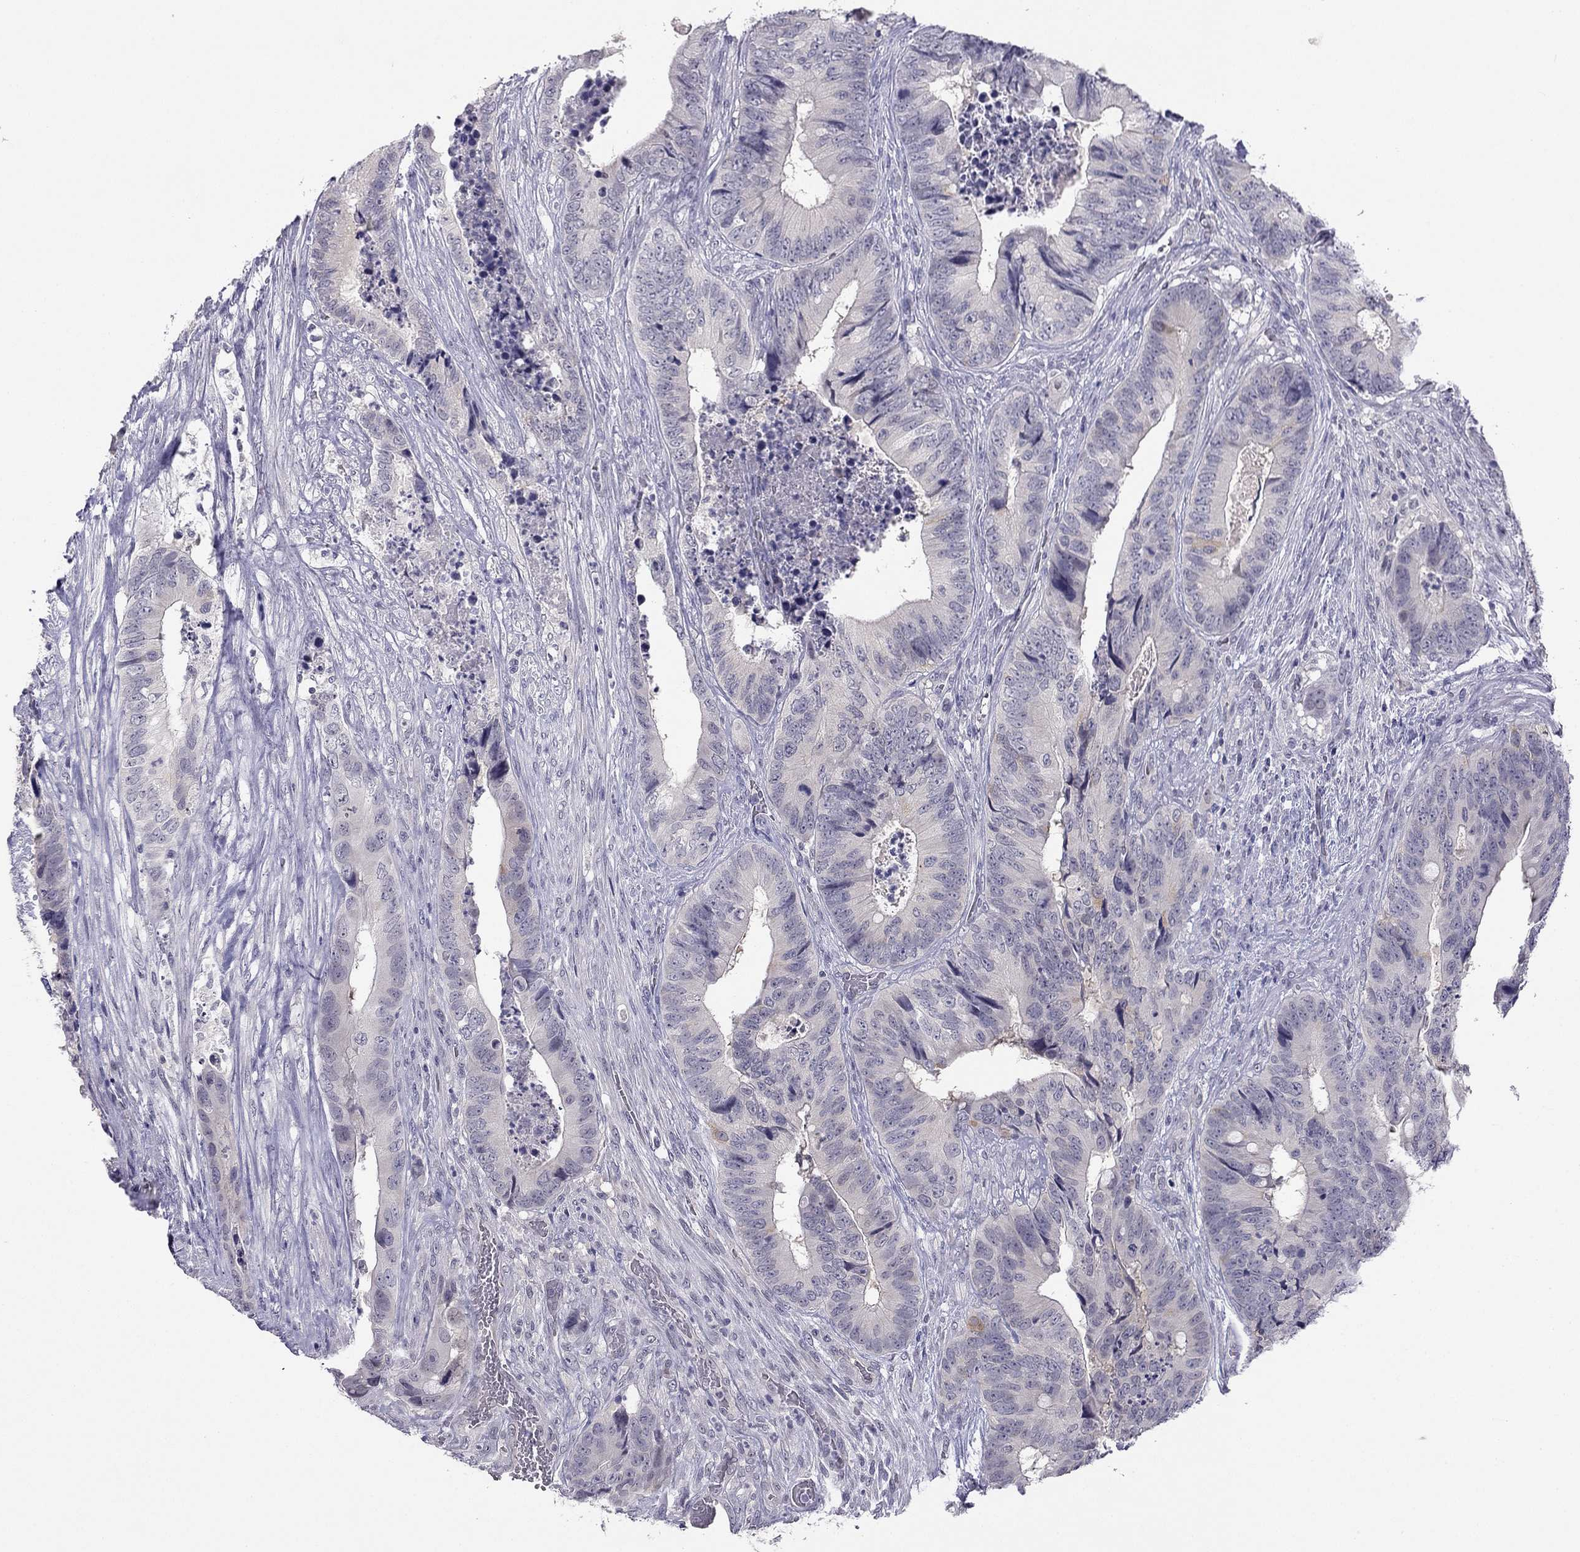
{"staining": {"intensity": "negative", "quantity": "none", "location": "none"}, "tissue": "colorectal cancer", "cell_type": "Tumor cells", "image_type": "cancer", "snomed": [{"axis": "morphology", "description": "Adenocarcinoma, NOS"}, {"axis": "topography", "description": "Colon"}], "caption": "The image demonstrates no significant expression in tumor cells of adenocarcinoma (colorectal).", "gene": "C16orf89", "patient": {"sex": "male", "age": 84}}